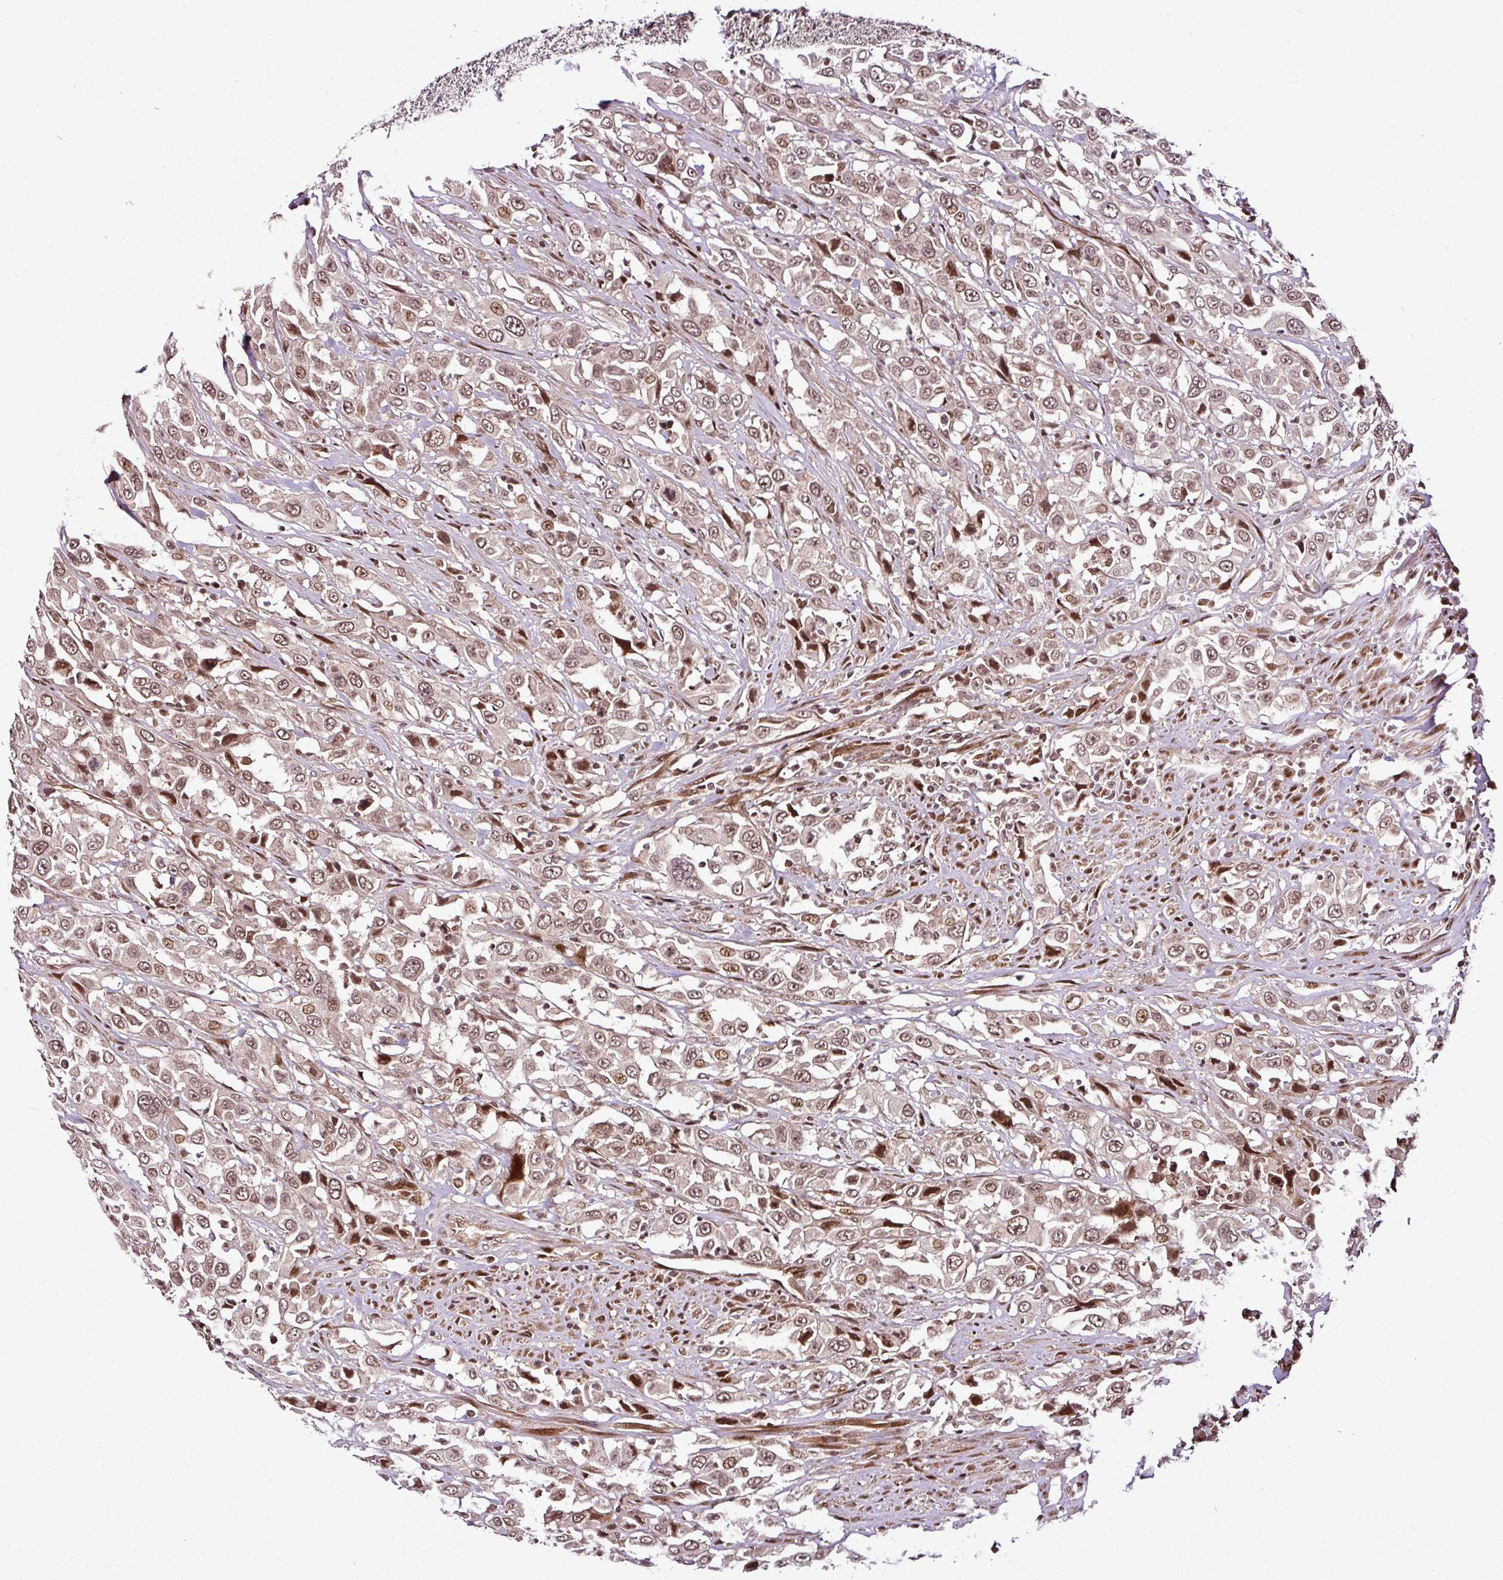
{"staining": {"intensity": "weak", "quantity": ">75%", "location": "nuclear"}, "tissue": "urothelial cancer", "cell_type": "Tumor cells", "image_type": "cancer", "snomed": [{"axis": "morphology", "description": "Urothelial carcinoma, High grade"}, {"axis": "topography", "description": "Urinary bladder"}], "caption": "An immunohistochemistry (IHC) photomicrograph of neoplastic tissue is shown. Protein staining in brown shows weak nuclear positivity in urothelial carcinoma (high-grade) within tumor cells.", "gene": "COPRS", "patient": {"sex": "male", "age": 61}}